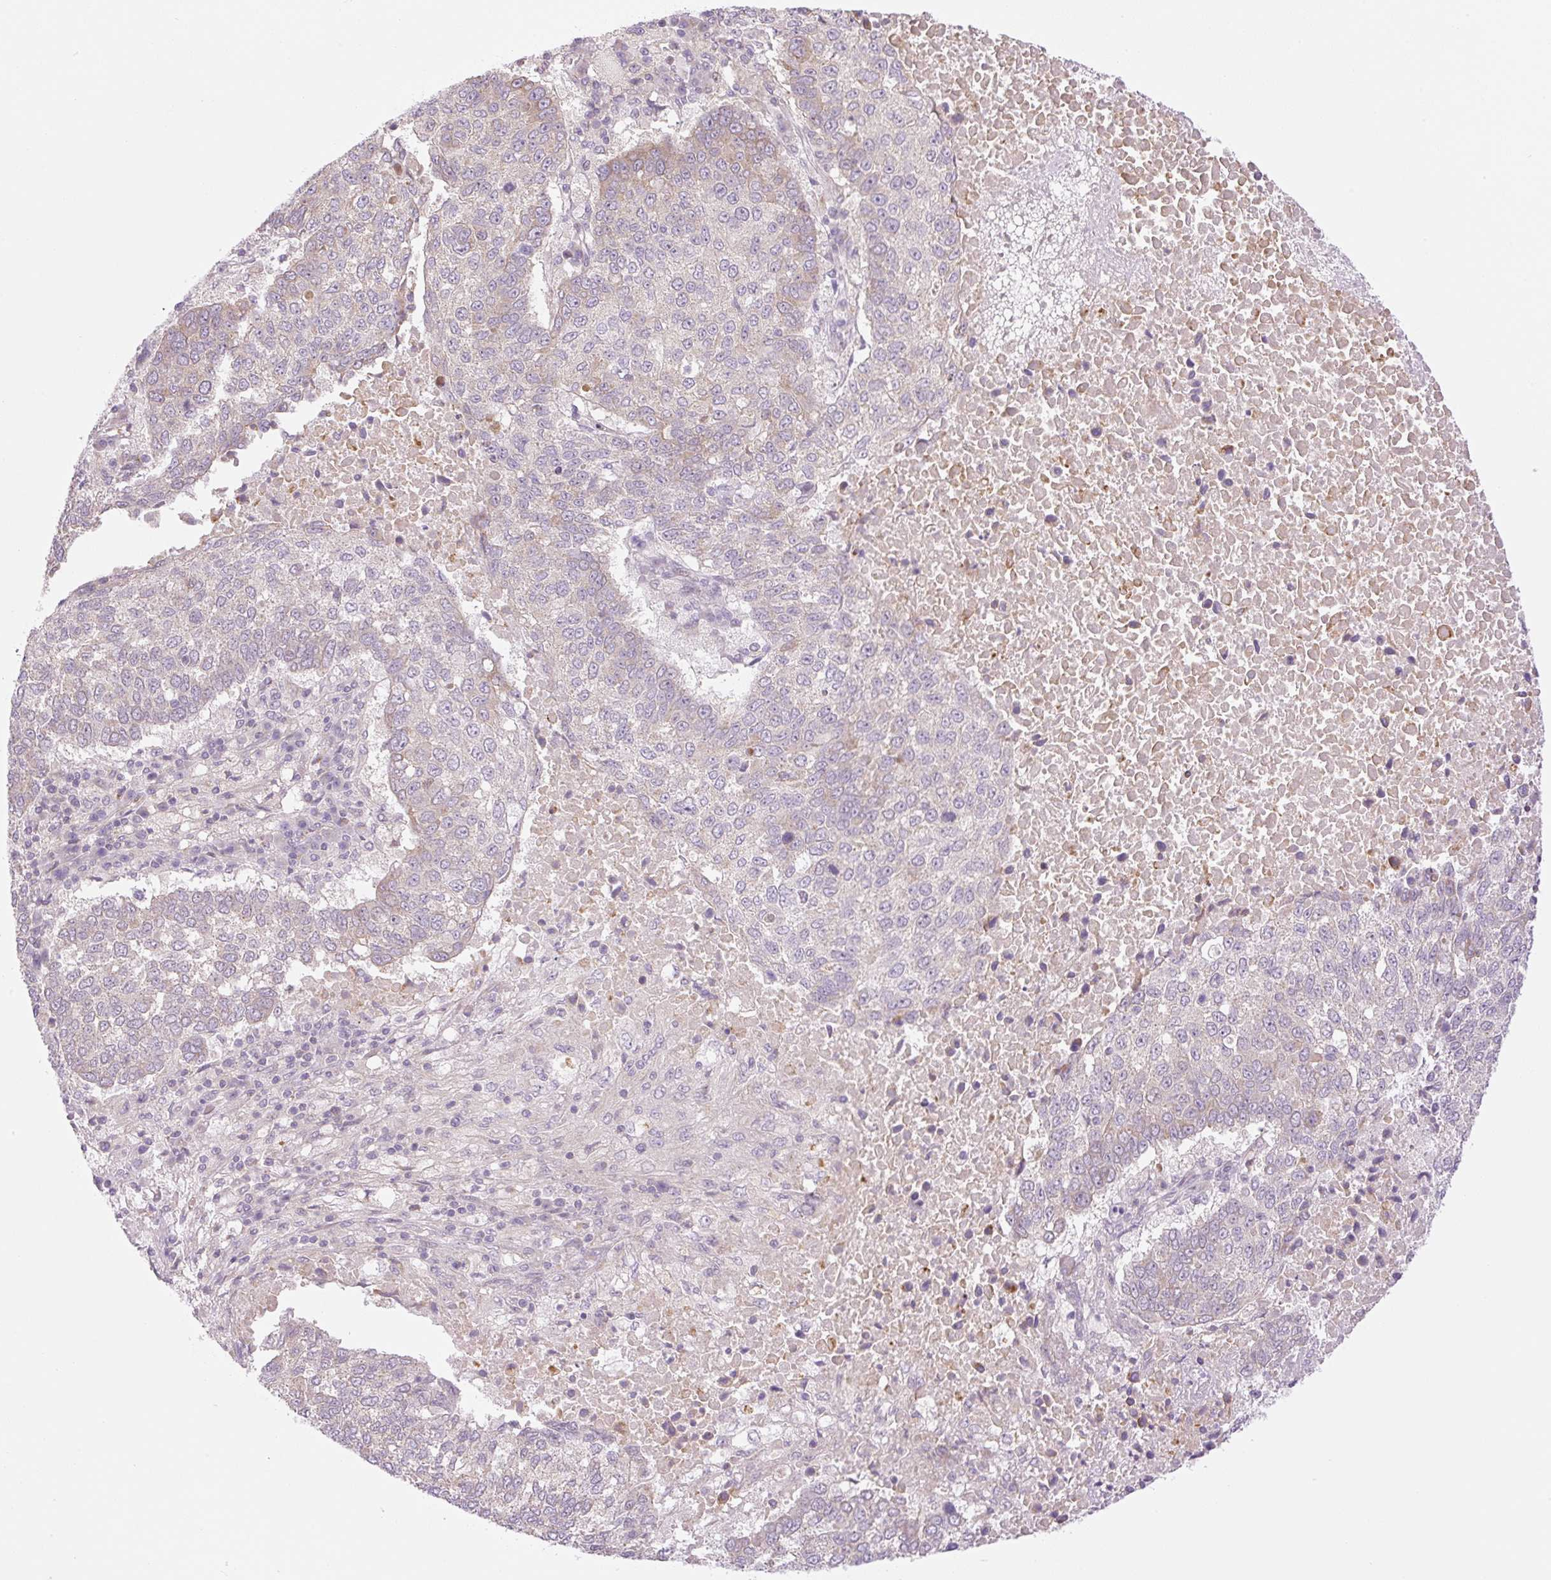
{"staining": {"intensity": "weak", "quantity": "<25%", "location": "cytoplasmic/membranous"}, "tissue": "lung cancer", "cell_type": "Tumor cells", "image_type": "cancer", "snomed": [{"axis": "morphology", "description": "Squamous cell carcinoma, NOS"}, {"axis": "topography", "description": "Lung"}], "caption": "Tumor cells are negative for protein expression in human lung squamous cell carcinoma.", "gene": "ZNF394", "patient": {"sex": "male", "age": 73}}